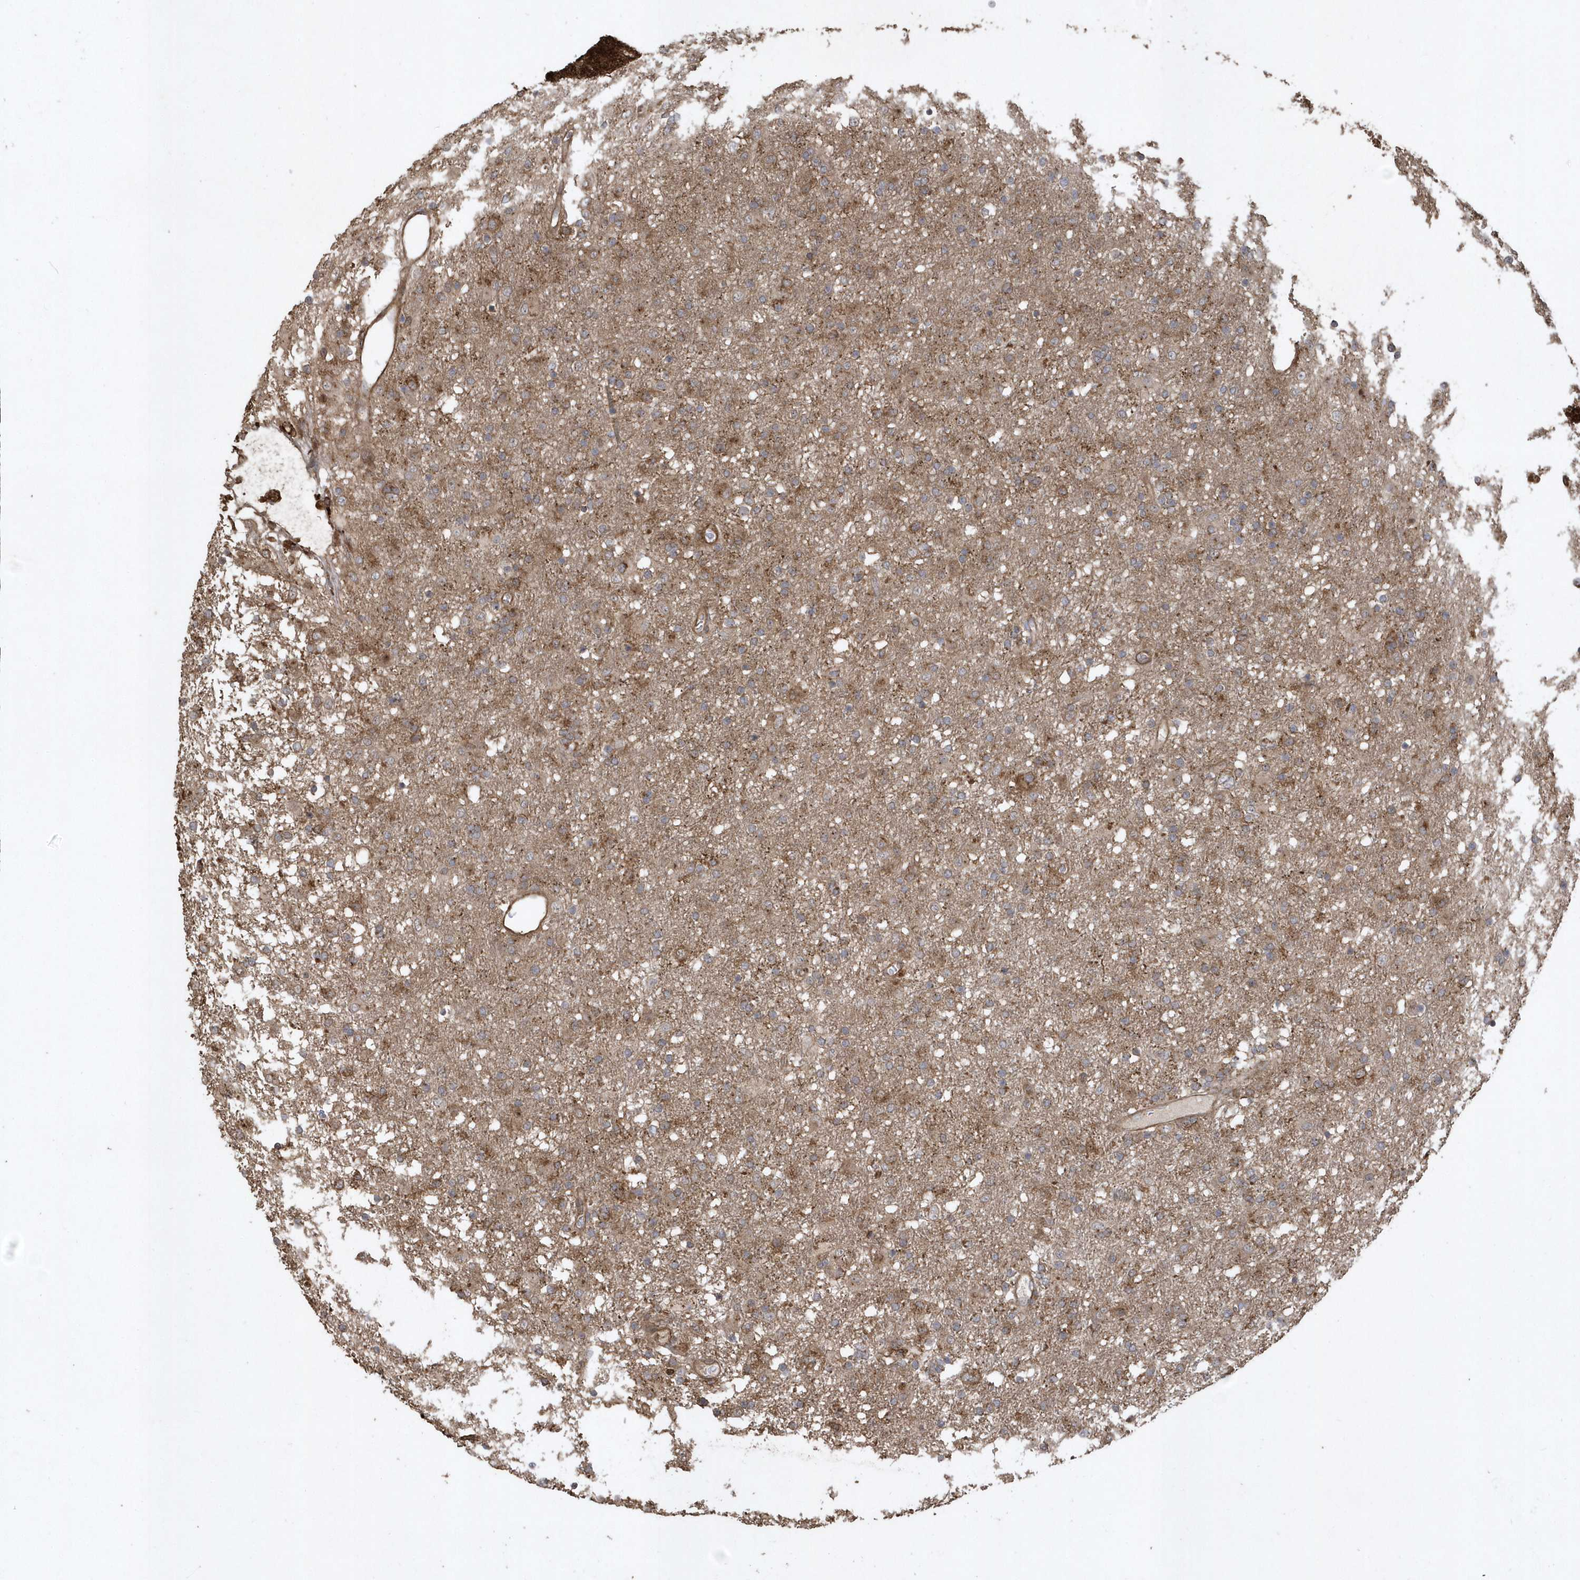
{"staining": {"intensity": "moderate", "quantity": "25%-75%", "location": "cytoplasmic/membranous"}, "tissue": "glioma", "cell_type": "Tumor cells", "image_type": "cancer", "snomed": [{"axis": "morphology", "description": "Glioma, malignant, Low grade"}, {"axis": "topography", "description": "Brain"}], "caption": "Immunohistochemical staining of human glioma reveals medium levels of moderate cytoplasmic/membranous protein staining in about 25%-75% of tumor cells. (DAB IHC, brown staining for protein, blue staining for nuclei).", "gene": "SENP8", "patient": {"sex": "male", "age": 65}}